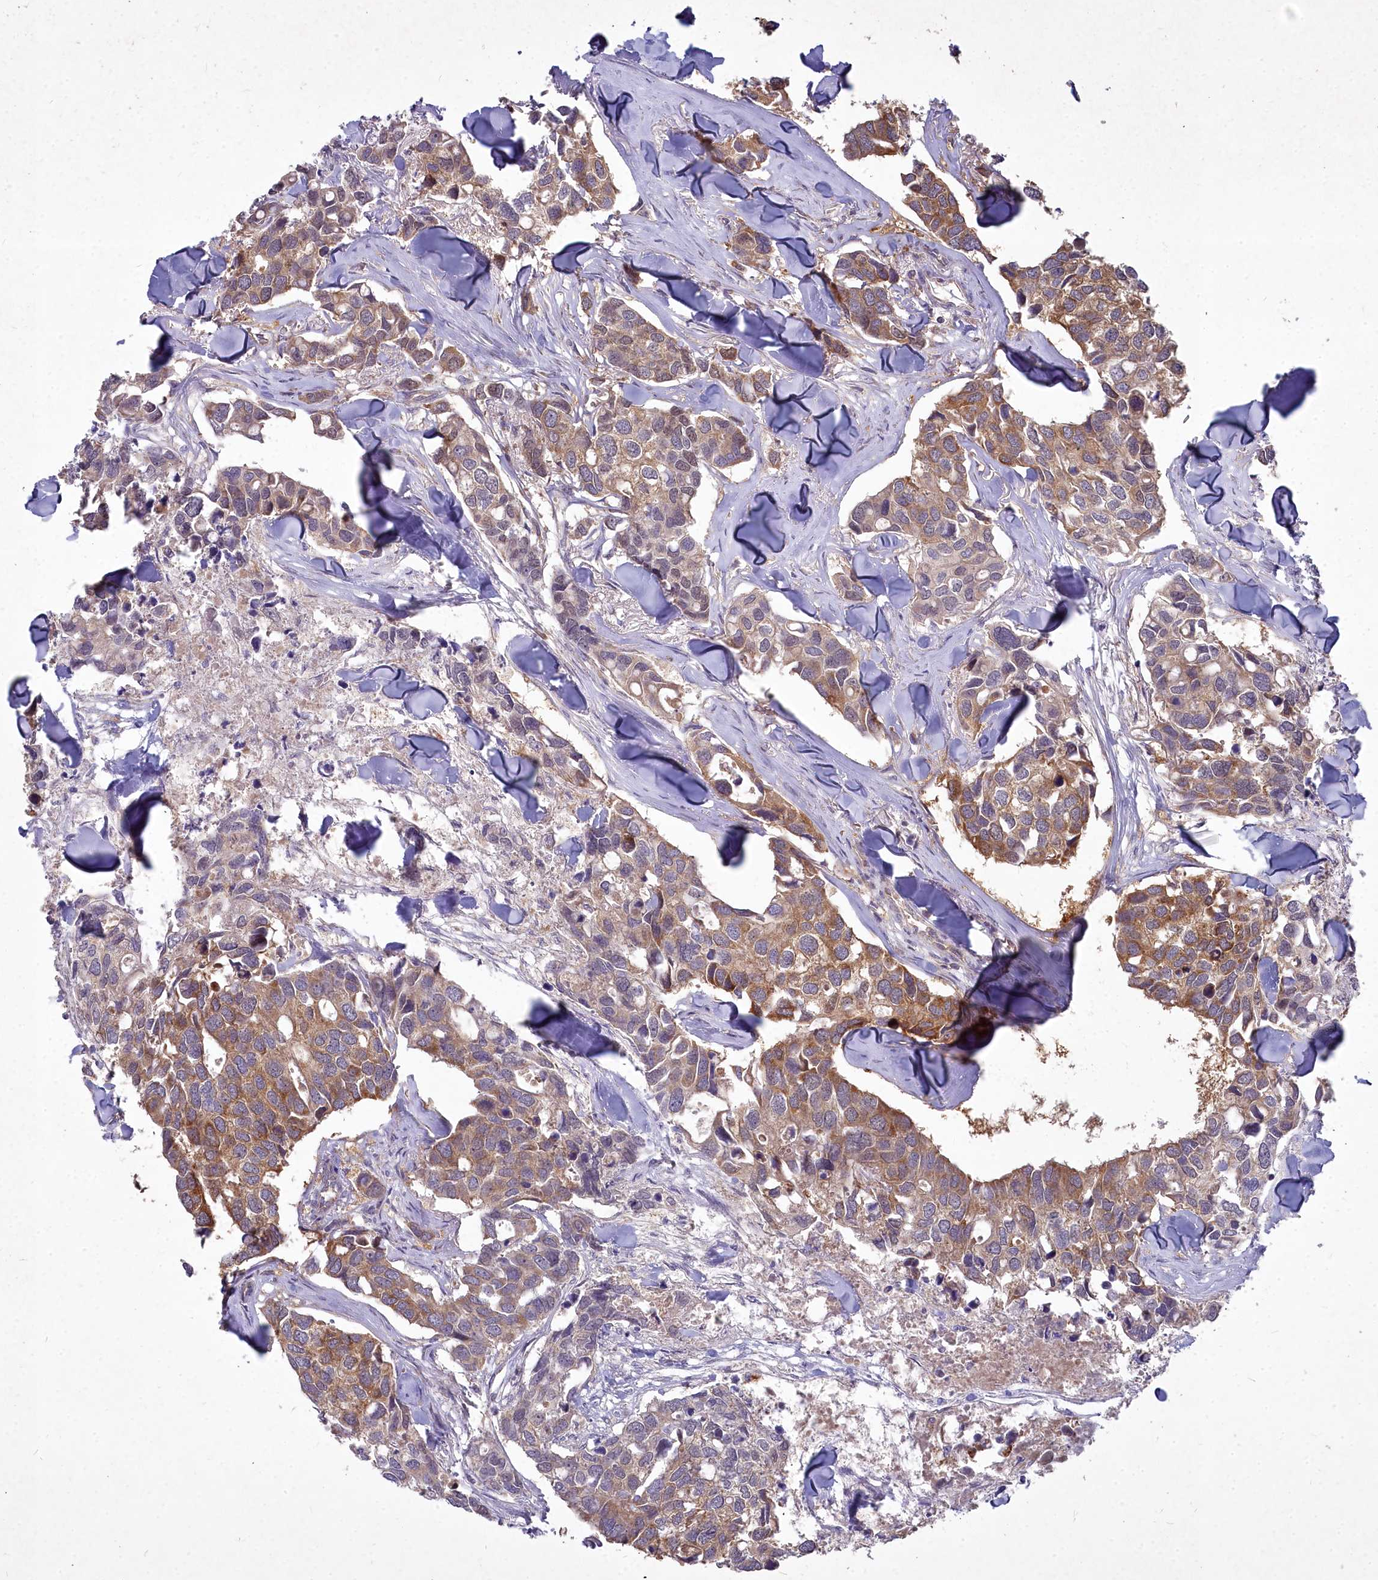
{"staining": {"intensity": "moderate", "quantity": ">75%", "location": "cytoplasmic/membranous"}, "tissue": "breast cancer", "cell_type": "Tumor cells", "image_type": "cancer", "snomed": [{"axis": "morphology", "description": "Duct carcinoma"}, {"axis": "topography", "description": "Breast"}], "caption": "Breast infiltrating ductal carcinoma stained for a protein (brown) exhibits moderate cytoplasmic/membranous positive positivity in approximately >75% of tumor cells.", "gene": "MICU2", "patient": {"sex": "female", "age": 83}}